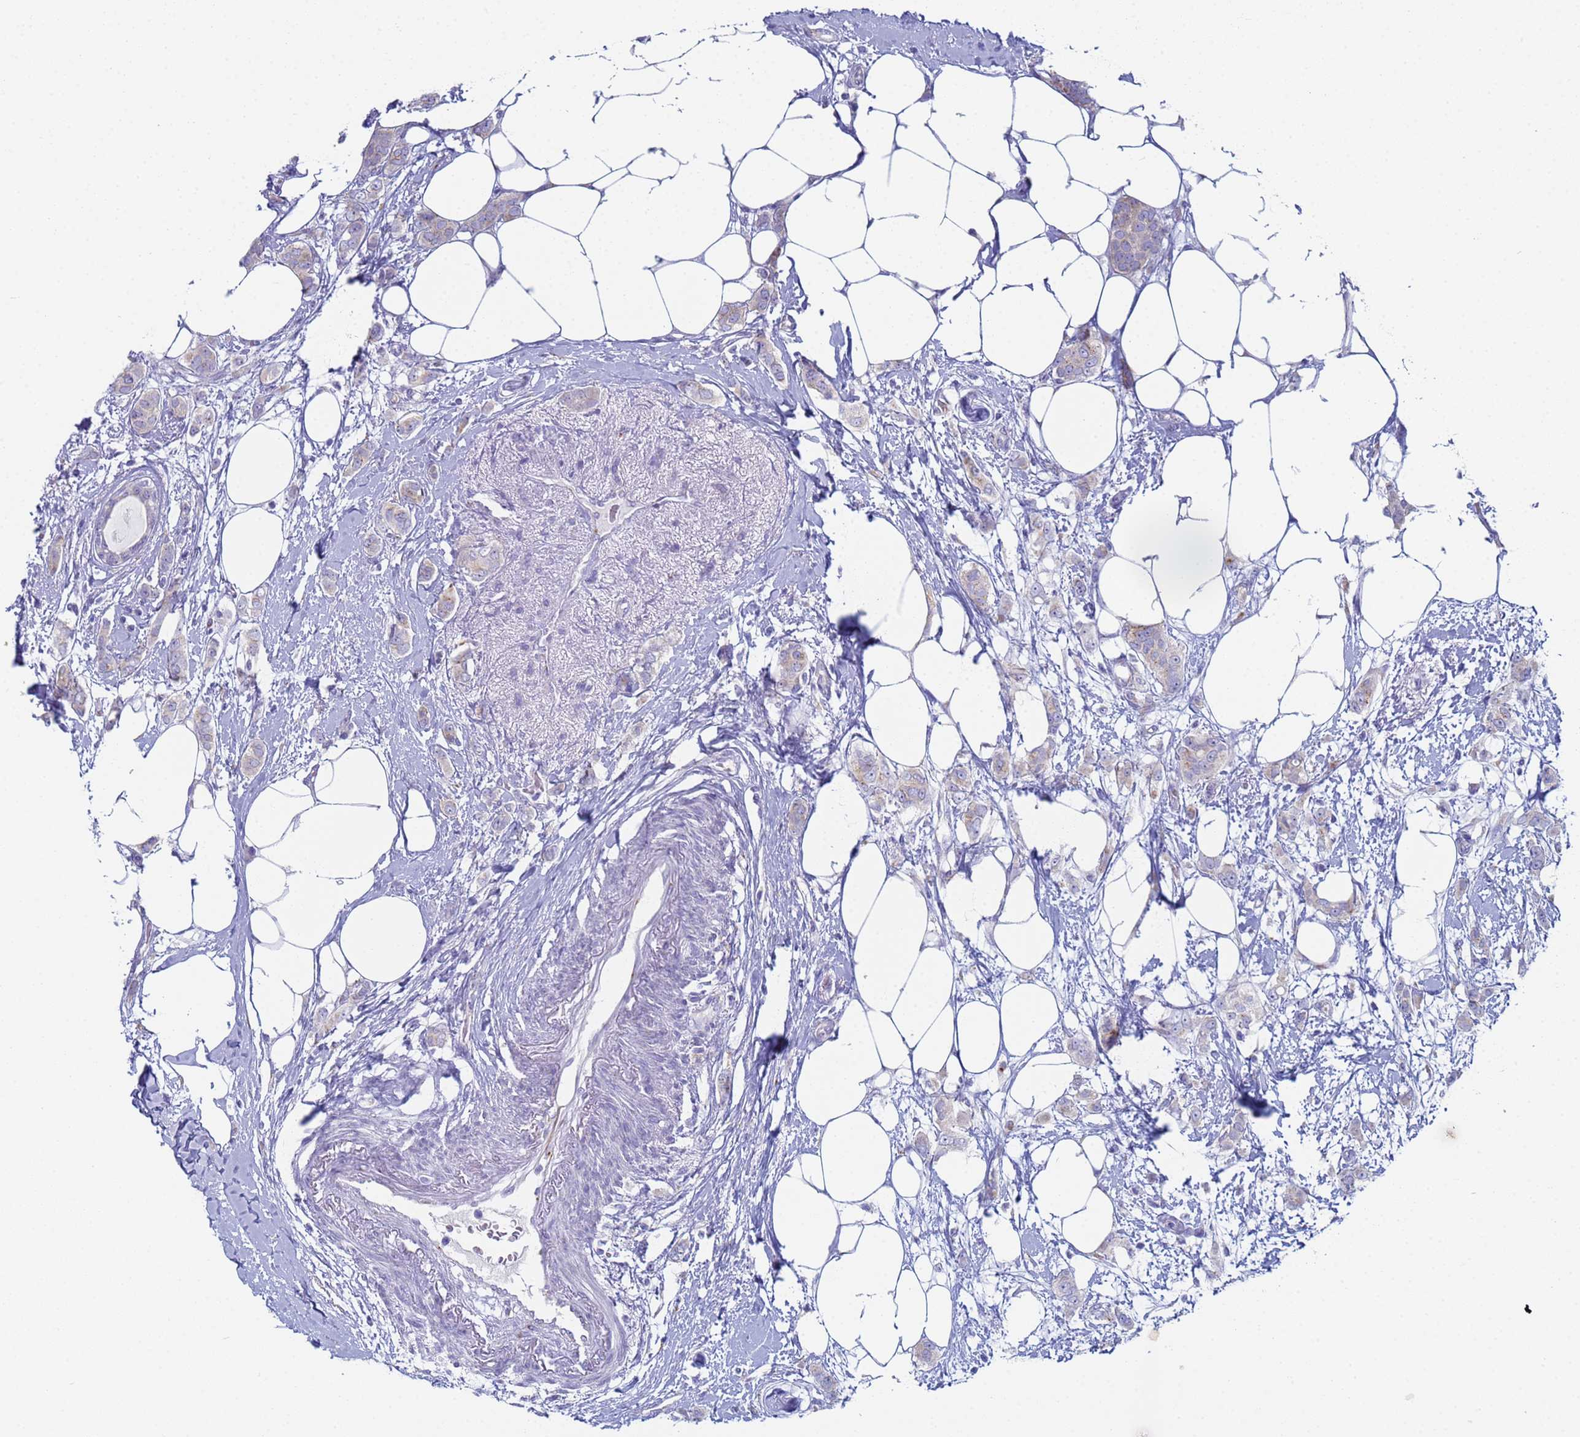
{"staining": {"intensity": "negative", "quantity": "none", "location": "none"}, "tissue": "breast cancer", "cell_type": "Tumor cells", "image_type": "cancer", "snomed": [{"axis": "morphology", "description": "Duct carcinoma"}, {"axis": "topography", "description": "Breast"}], "caption": "IHC photomicrograph of neoplastic tissue: human breast cancer (invasive ductal carcinoma) stained with DAB (3,3'-diaminobenzidine) demonstrates no significant protein positivity in tumor cells.", "gene": "CR1", "patient": {"sex": "female", "age": 72}}